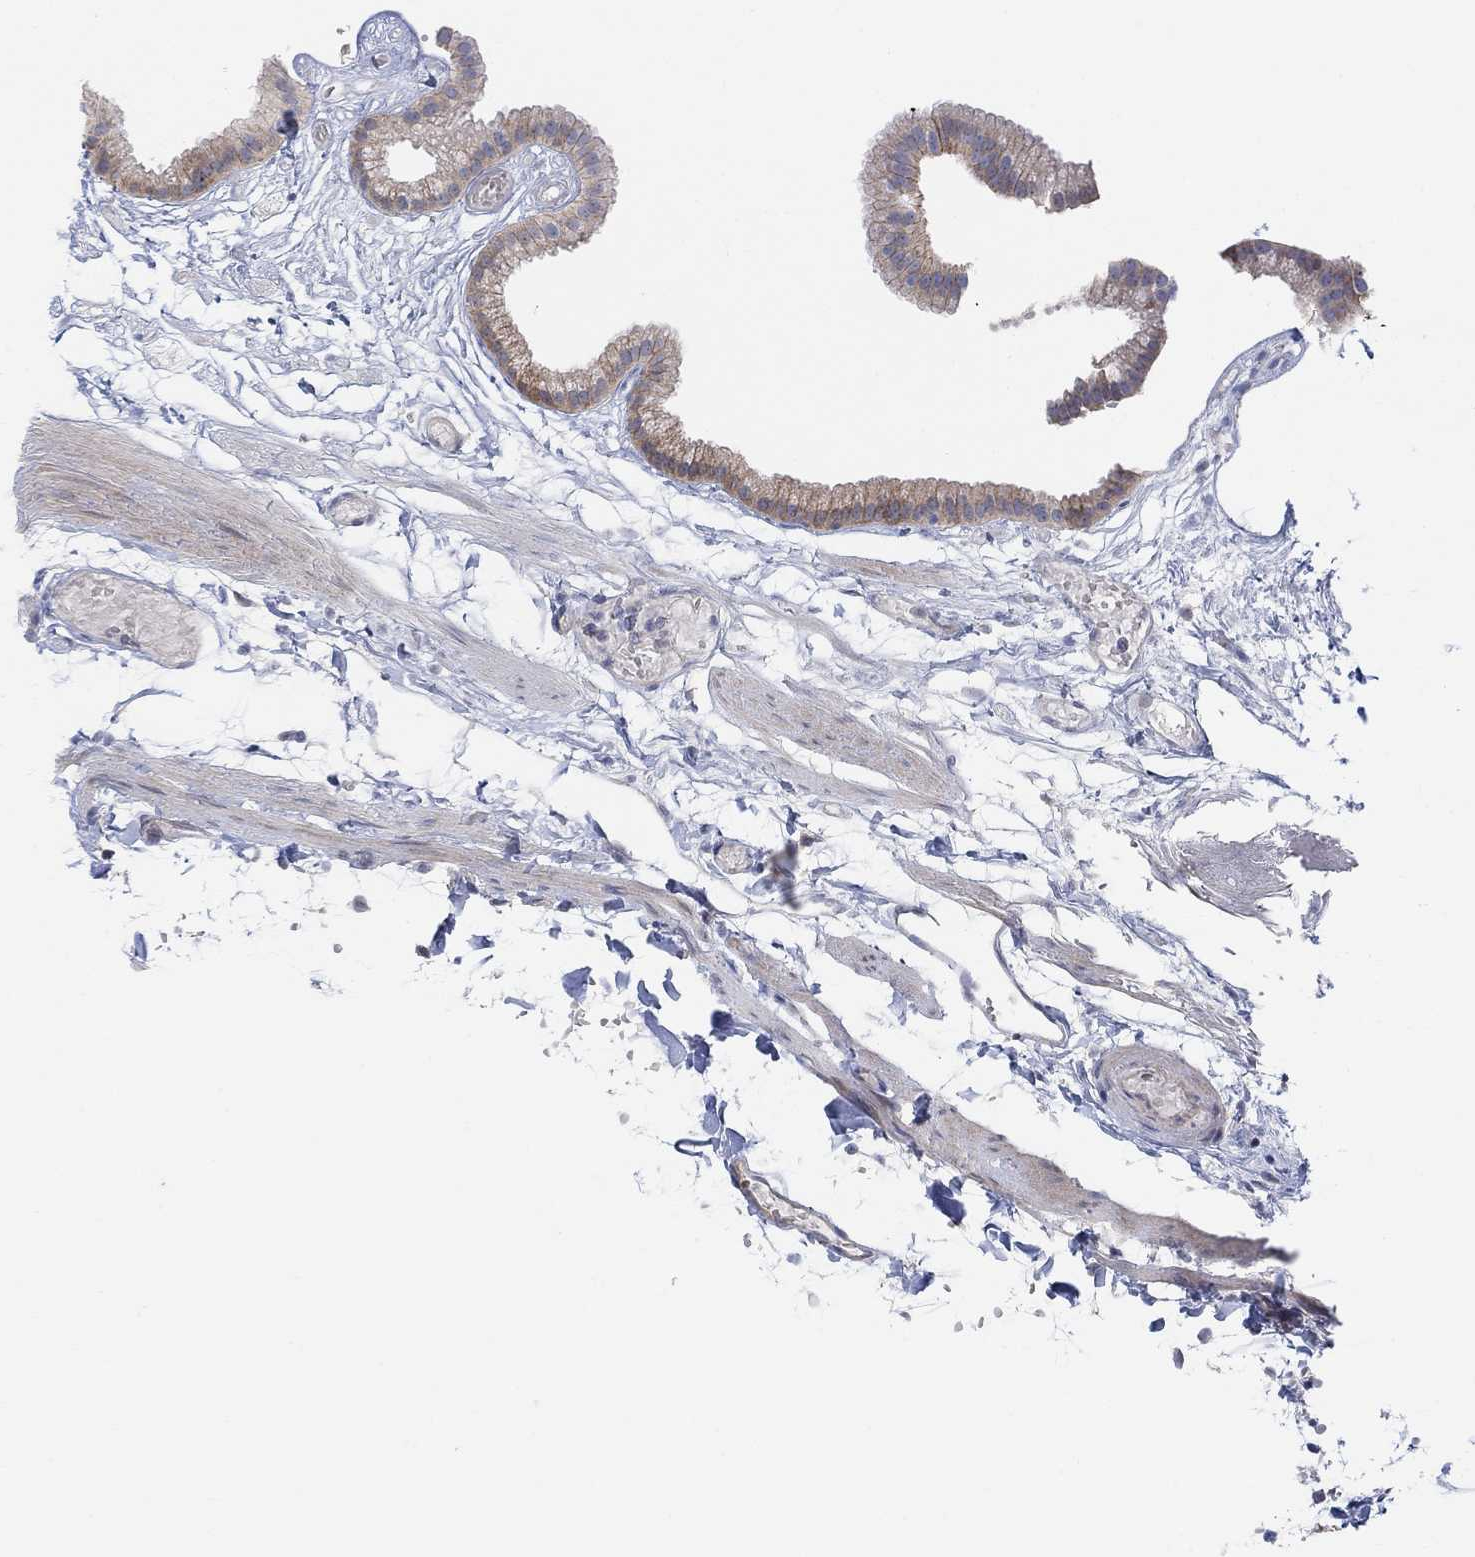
{"staining": {"intensity": "weak", "quantity": "25%-75%", "location": "cytoplasmic/membranous"}, "tissue": "gallbladder", "cell_type": "Glandular cells", "image_type": "normal", "snomed": [{"axis": "morphology", "description": "Normal tissue, NOS"}, {"axis": "topography", "description": "Gallbladder"}], "caption": "Immunohistochemistry (IHC) micrograph of benign gallbladder: gallbladder stained using immunohistochemistry exhibits low levels of weak protein expression localized specifically in the cytoplasmic/membranous of glandular cells, appearing as a cytoplasmic/membranous brown color.", "gene": "CNTF", "patient": {"sex": "female", "age": 45}}